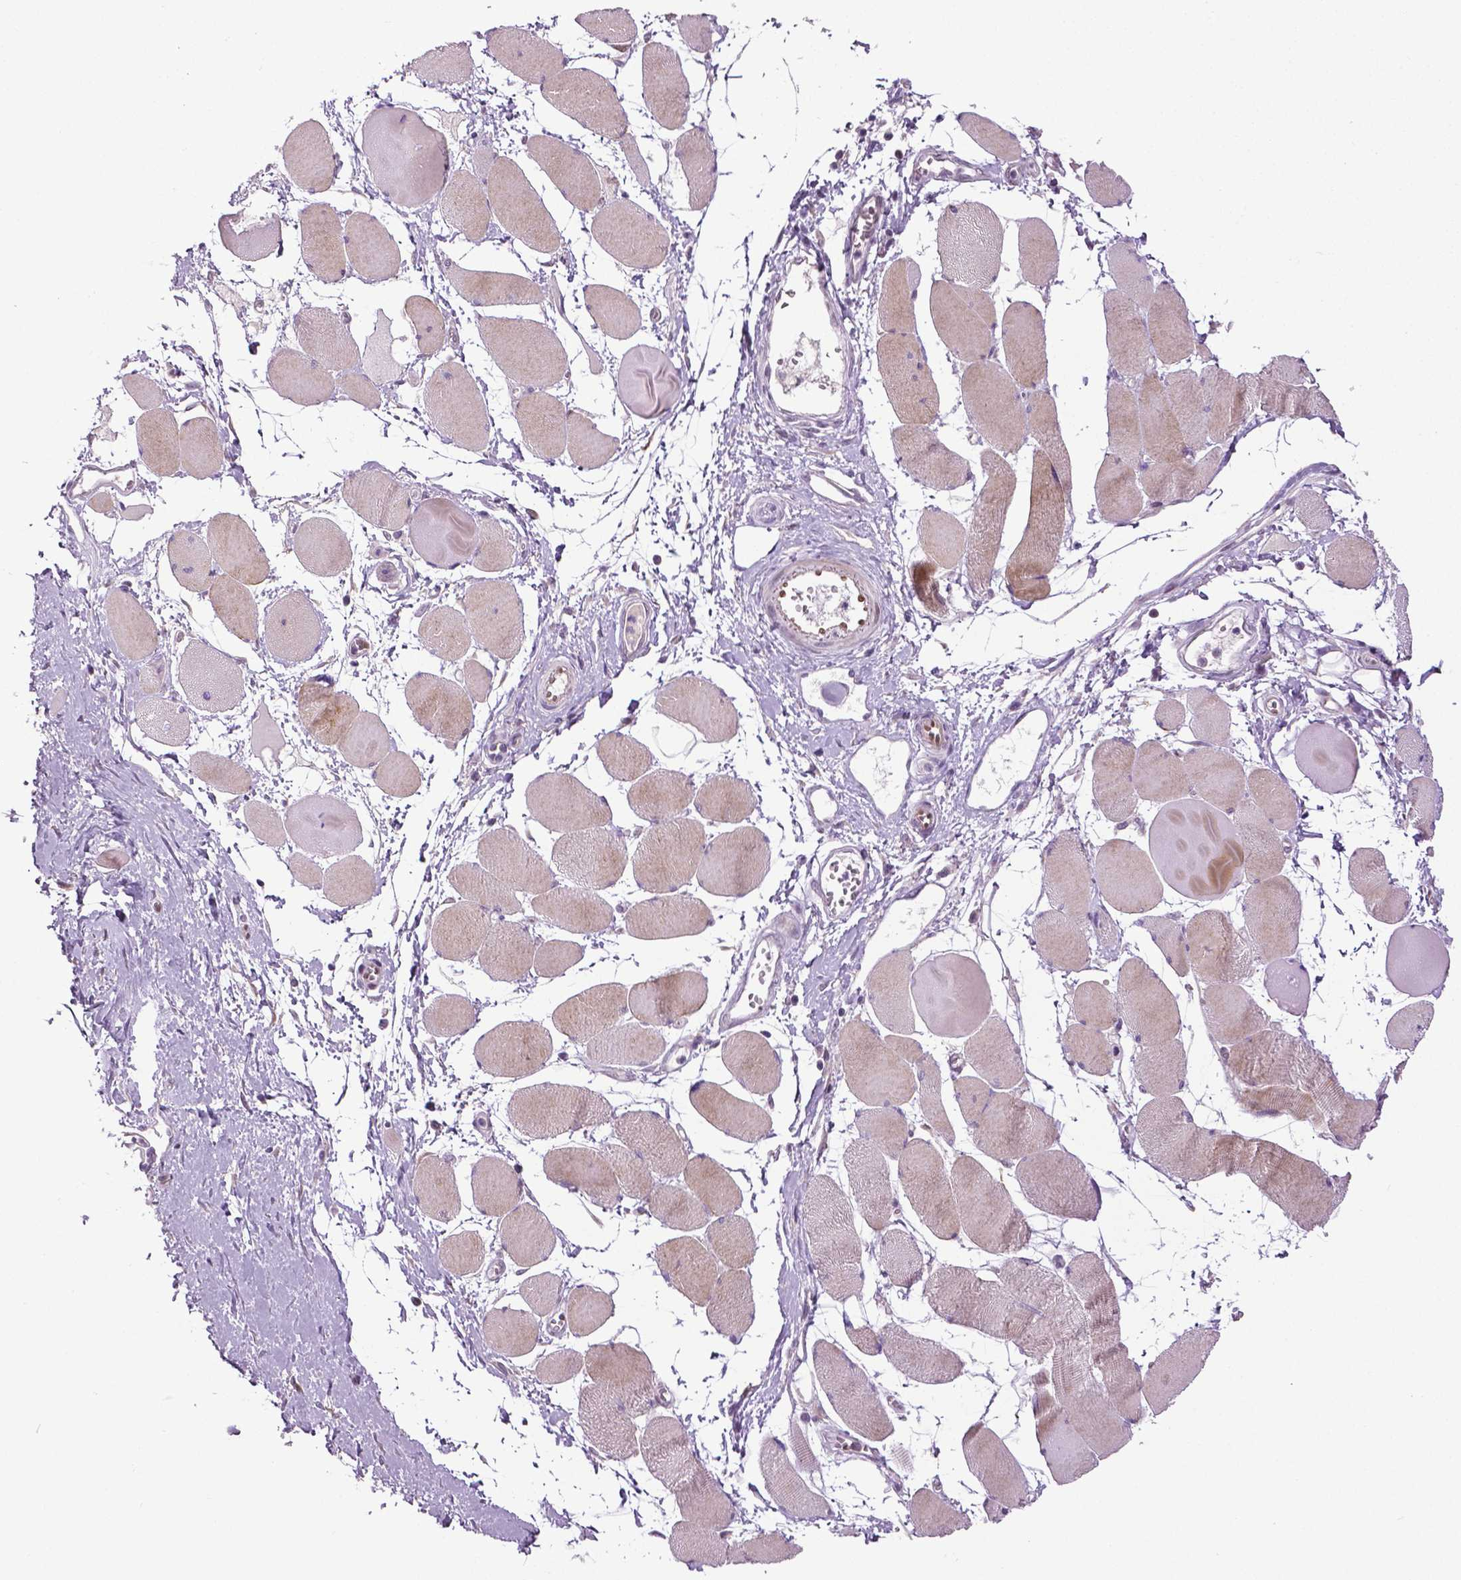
{"staining": {"intensity": "weak", "quantity": "25%-75%", "location": "cytoplasmic/membranous"}, "tissue": "skeletal muscle", "cell_type": "Myocytes", "image_type": "normal", "snomed": [{"axis": "morphology", "description": "Normal tissue, NOS"}, {"axis": "topography", "description": "Skeletal muscle"}], "caption": "Protein staining exhibits weak cytoplasmic/membranous expression in about 25%-75% of myocytes in benign skeletal muscle.", "gene": "PTGER3", "patient": {"sex": "female", "age": 75}}